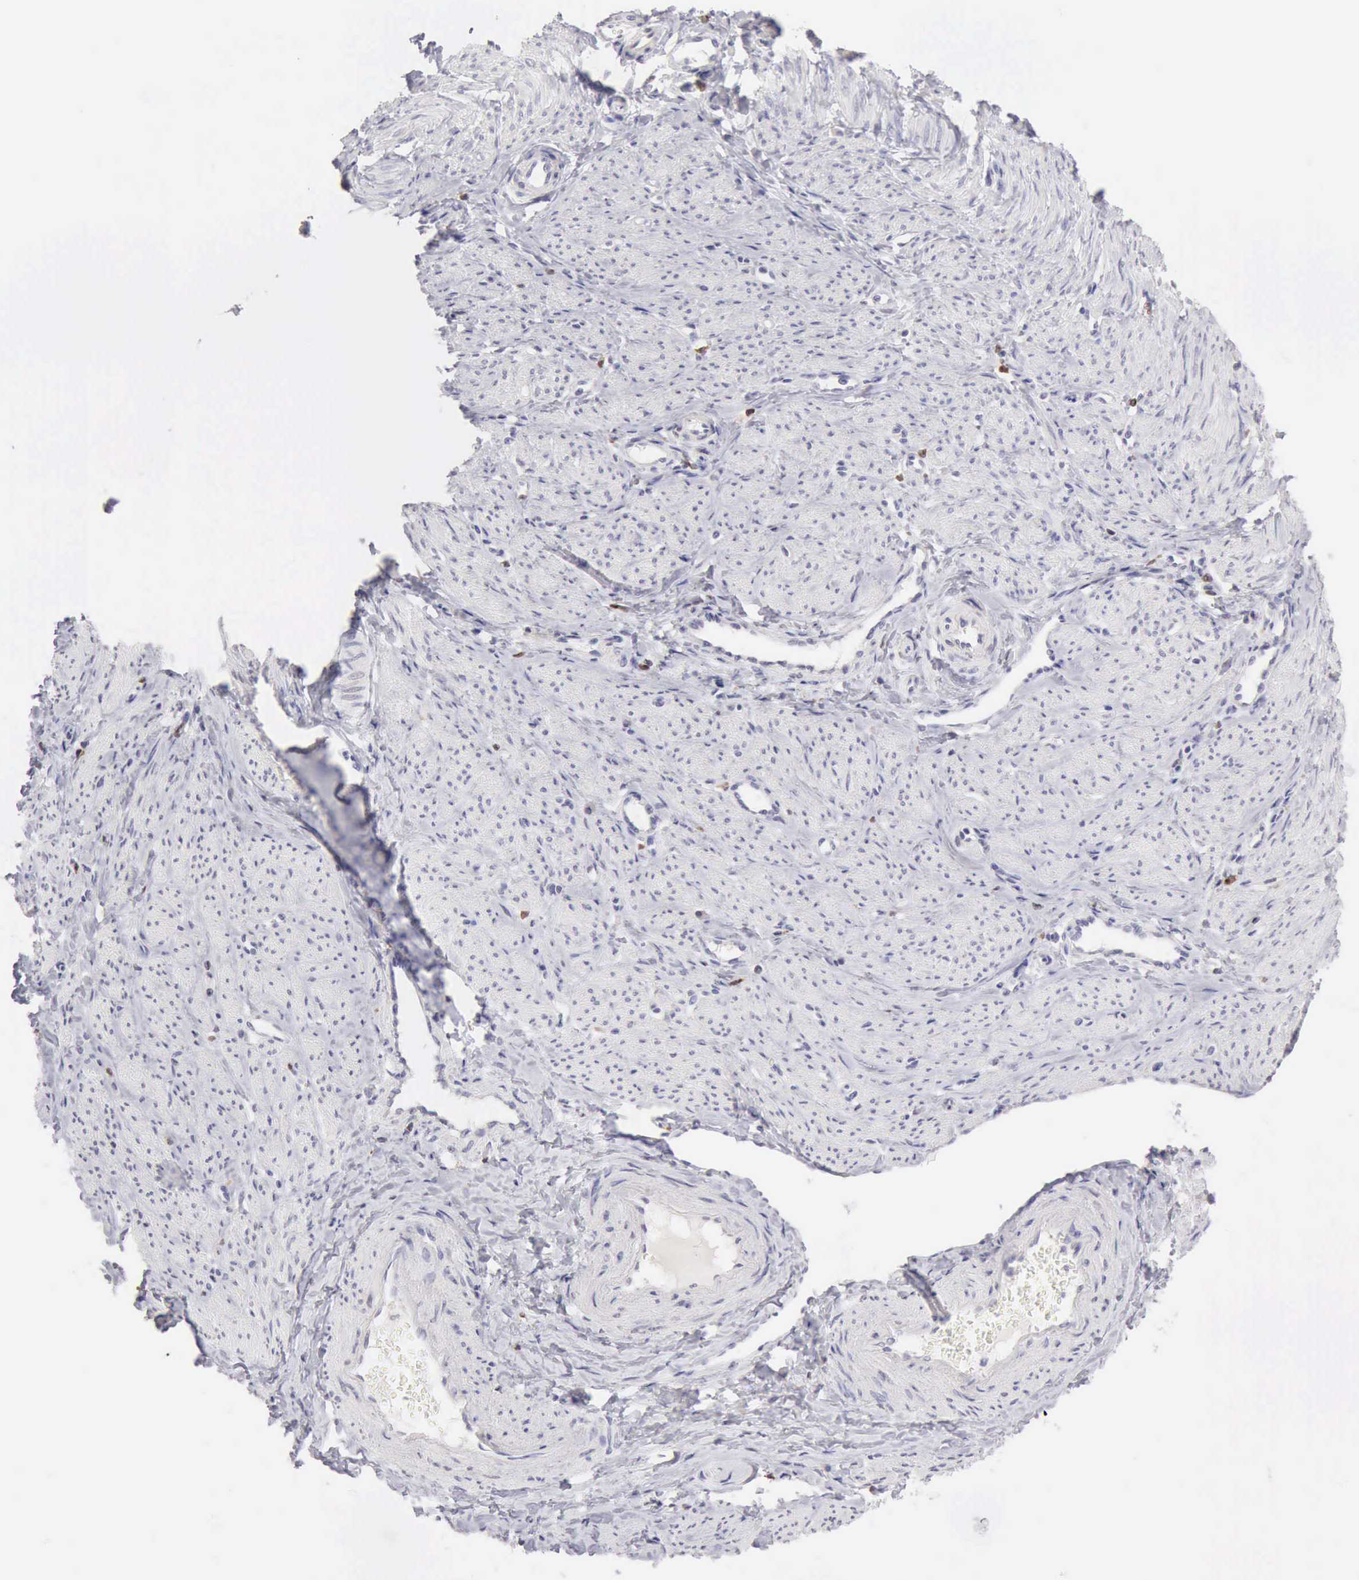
{"staining": {"intensity": "negative", "quantity": "none", "location": "none"}, "tissue": "smooth muscle", "cell_type": "Smooth muscle cells", "image_type": "normal", "snomed": [{"axis": "morphology", "description": "Normal tissue, NOS"}, {"axis": "topography", "description": "Smooth muscle"}, {"axis": "topography", "description": "Uterus"}], "caption": "IHC image of benign human smooth muscle stained for a protein (brown), which demonstrates no positivity in smooth muscle cells.", "gene": "RNASE1", "patient": {"sex": "female", "age": 39}}